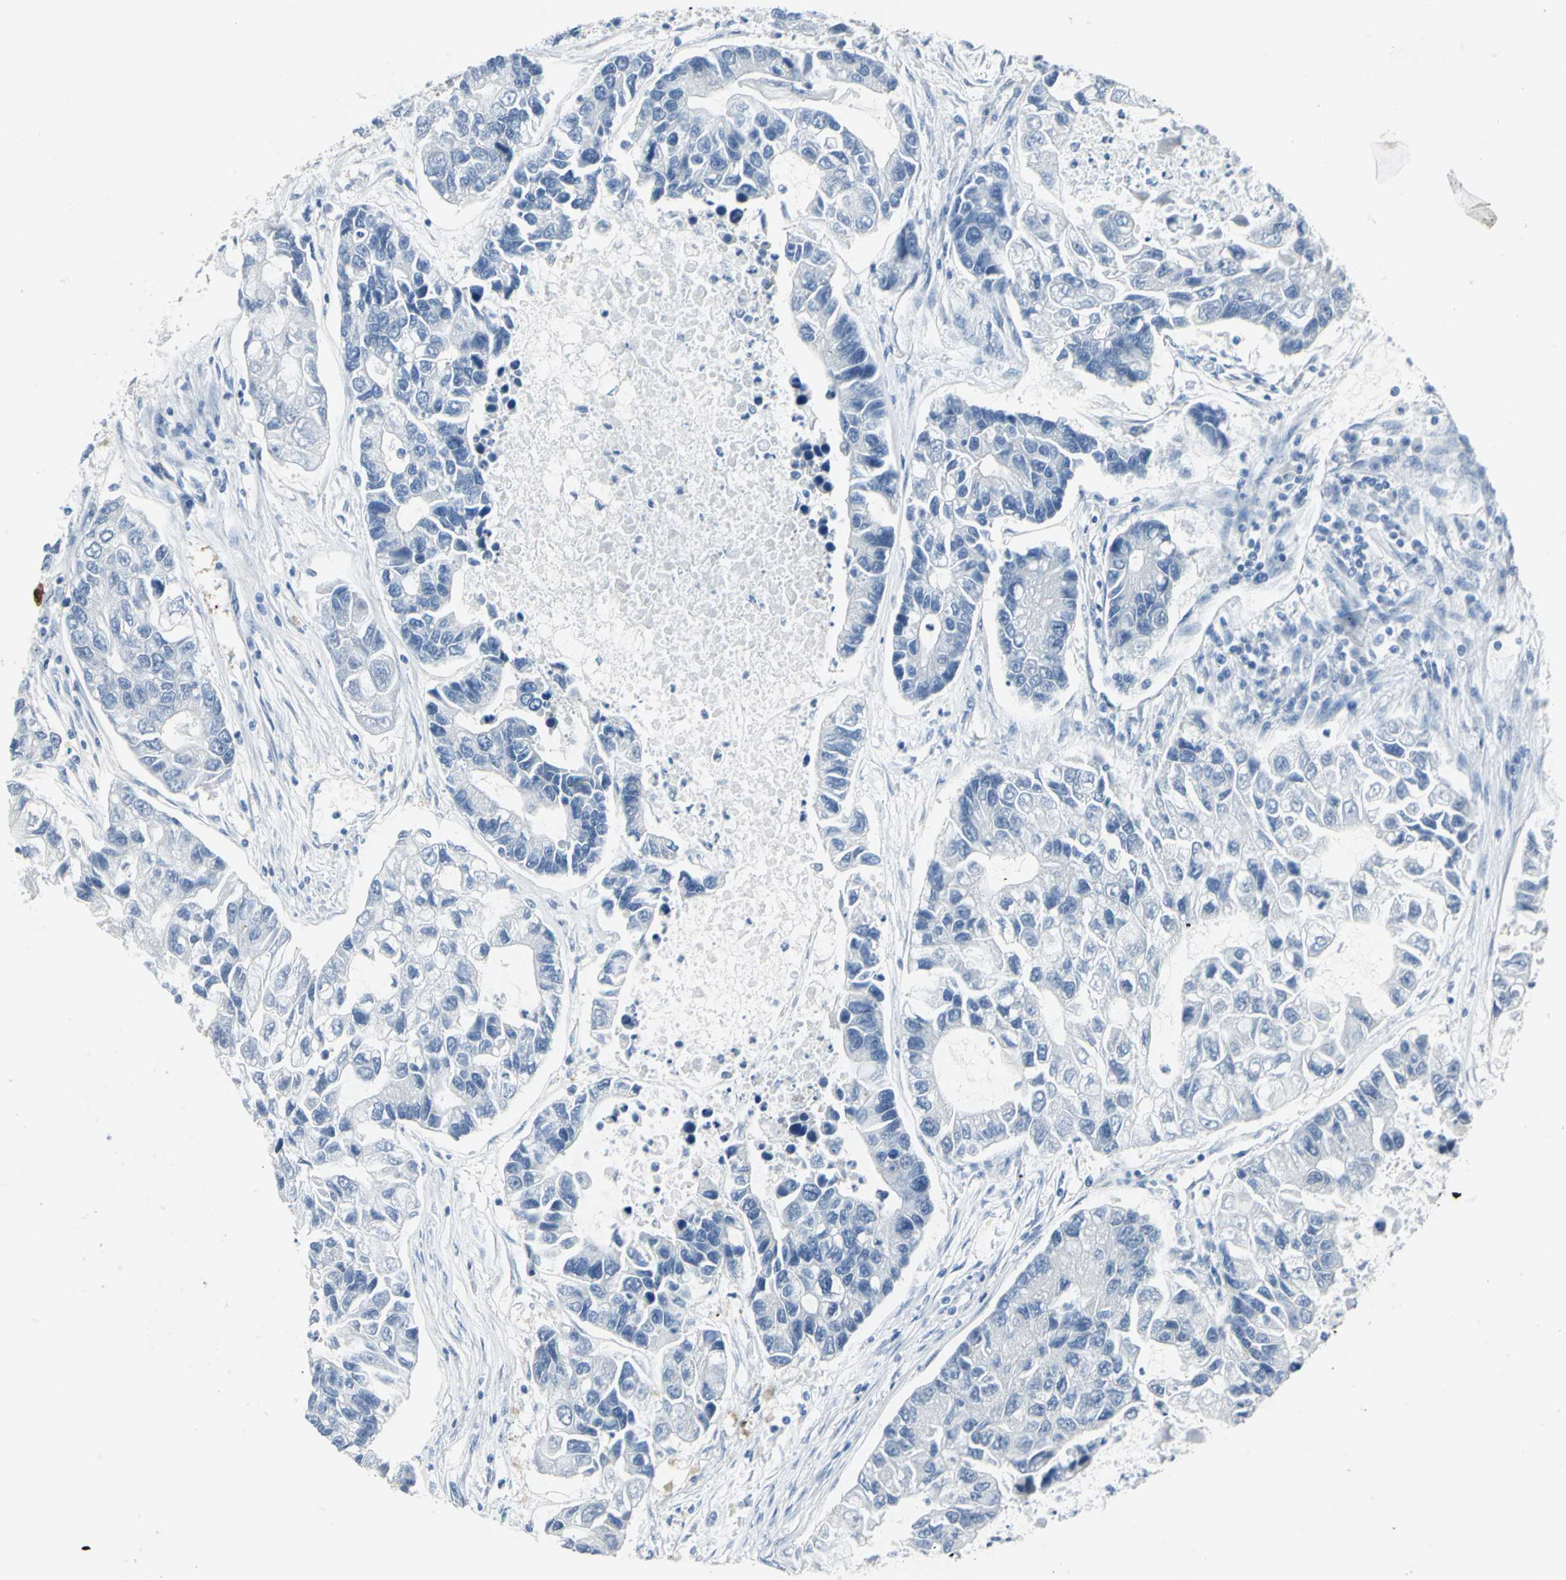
{"staining": {"intensity": "negative", "quantity": "none", "location": "none"}, "tissue": "lung cancer", "cell_type": "Tumor cells", "image_type": "cancer", "snomed": [{"axis": "morphology", "description": "Adenocarcinoma, NOS"}, {"axis": "topography", "description": "Lung"}], "caption": "The IHC image has no significant expression in tumor cells of lung cancer (adenocarcinoma) tissue.", "gene": "SFN", "patient": {"sex": "female", "age": 51}}